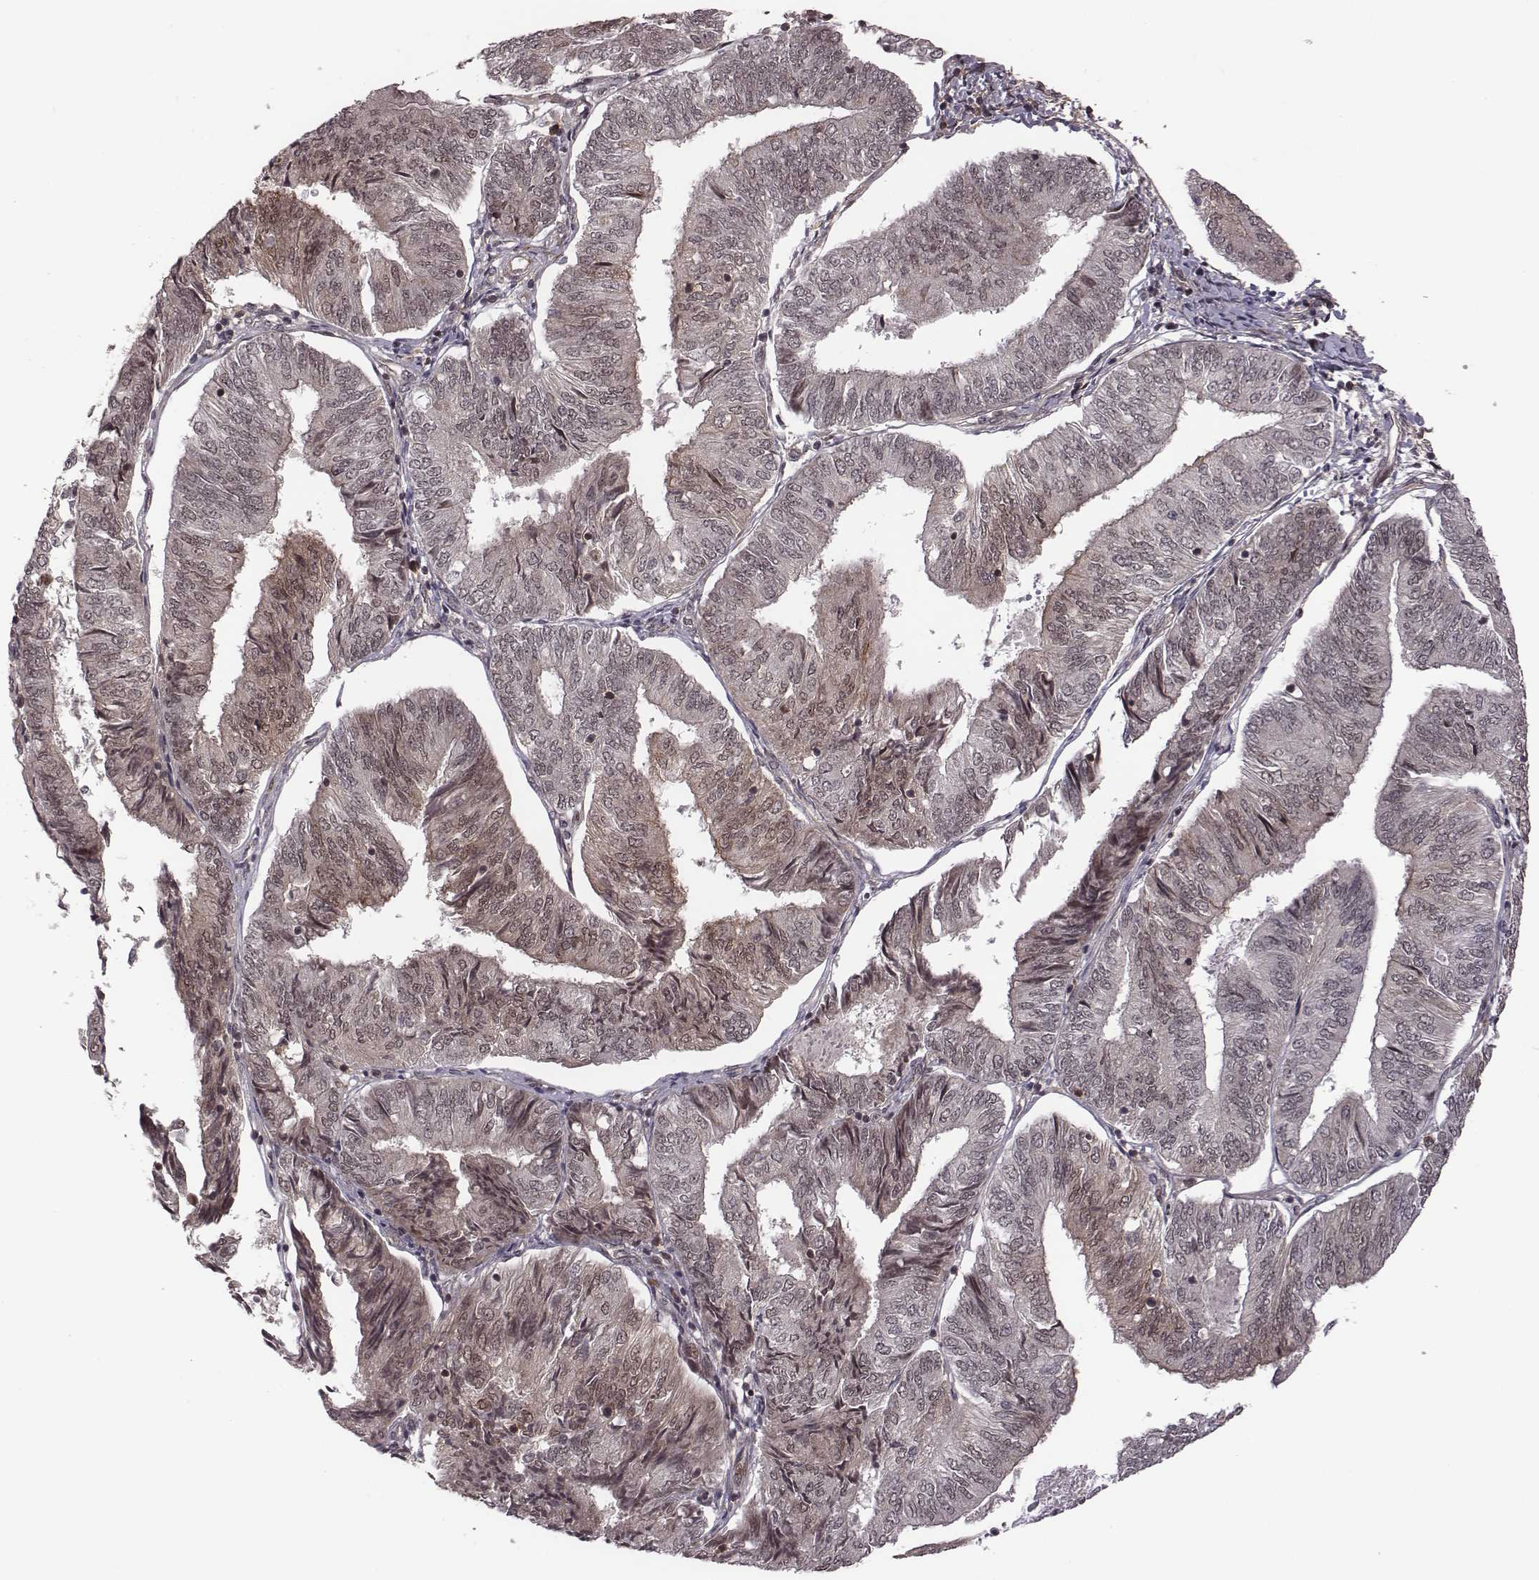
{"staining": {"intensity": "weak", "quantity": "<25%", "location": "cytoplasmic/membranous,nuclear"}, "tissue": "endometrial cancer", "cell_type": "Tumor cells", "image_type": "cancer", "snomed": [{"axis": "morphology", "description": "Adenocarcinoma, NOS"}, {"axis": "topography", "description": "Endometrium"}], "caption": "Immunohistochemical staining of endometrial cancer displays no significant expression in tumor cells. Nuclei are stained in blue.", "gene": "RPL3", "patient": {"sex": "female", "age": 58}}